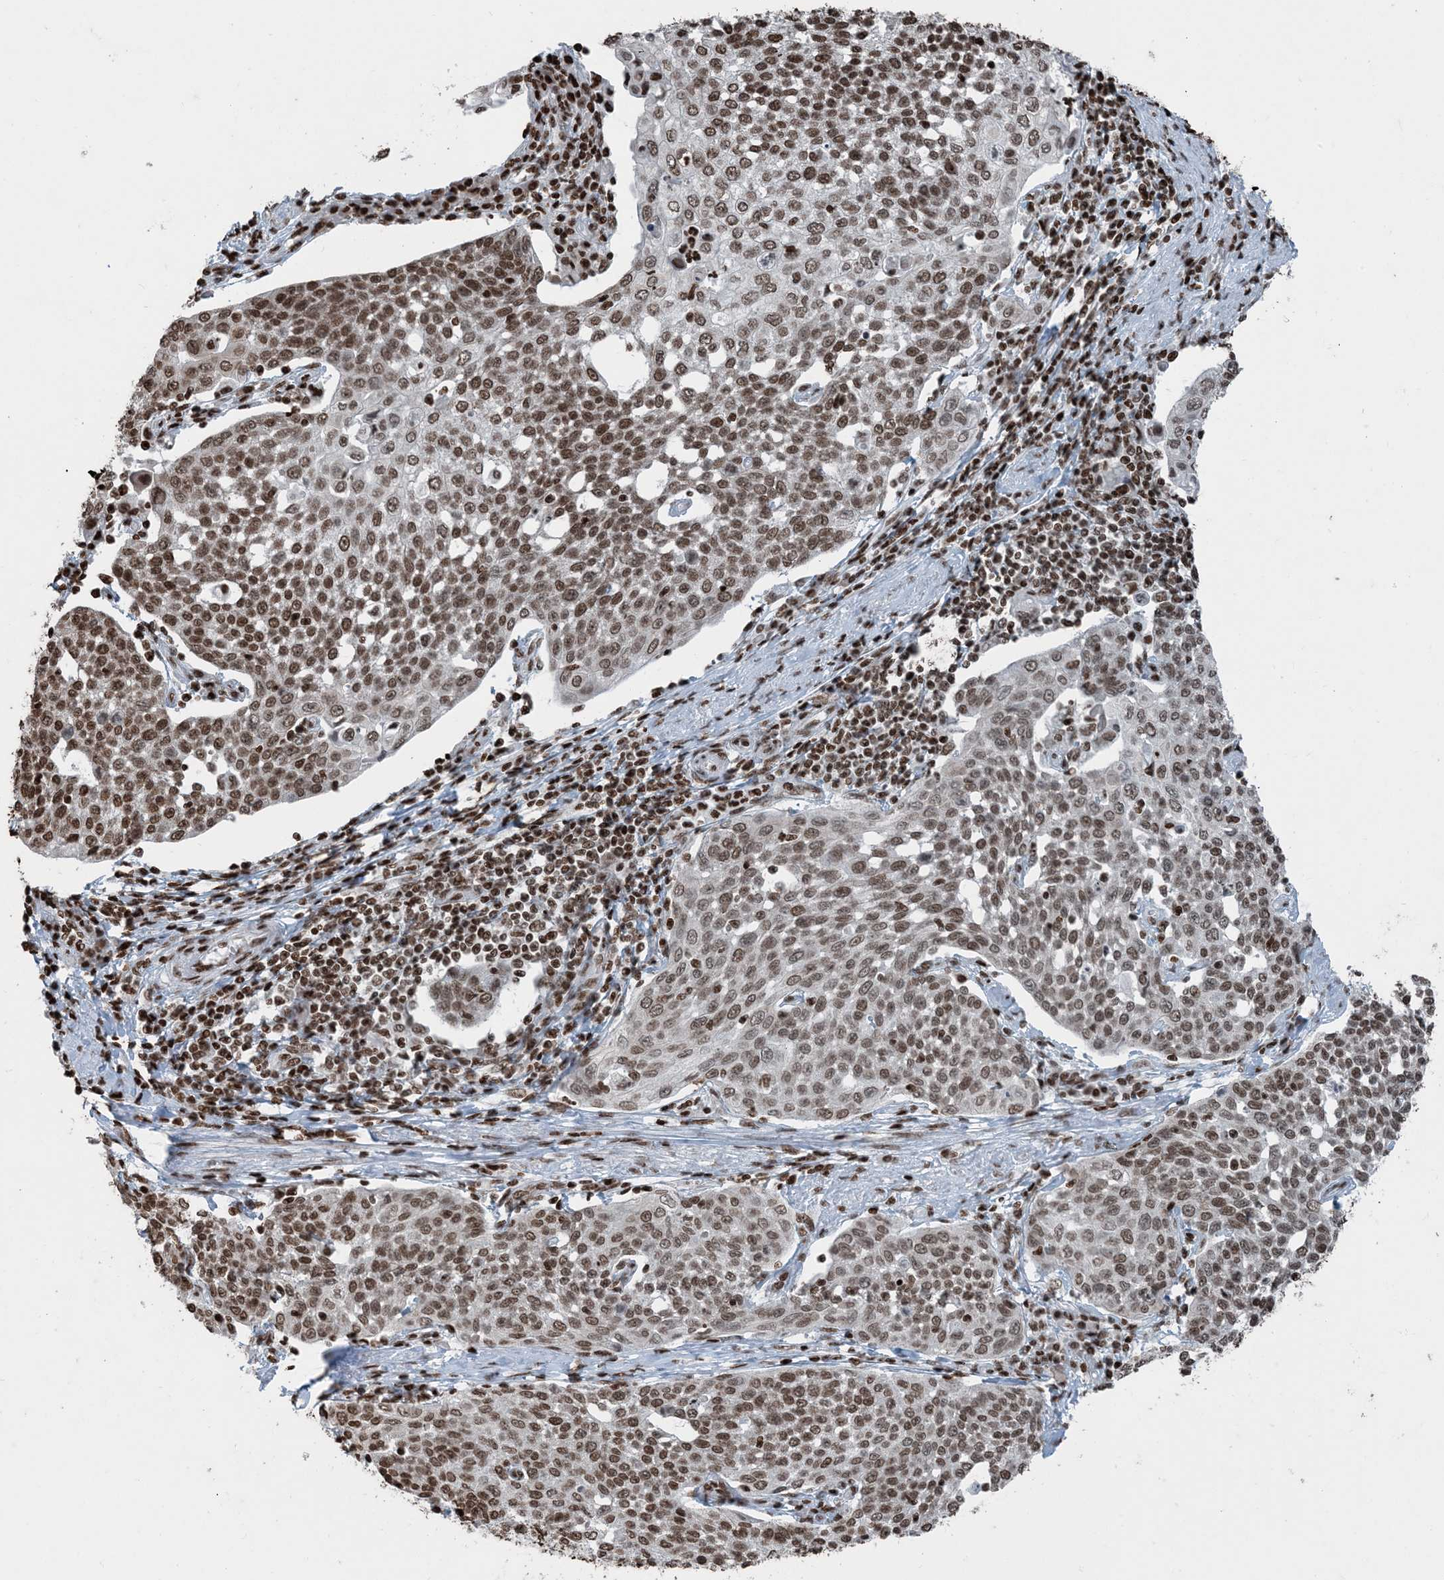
{"staining": {"intensity": "moderate", "quantity": ">75%", "location": "nuclear"}, "tissue": "cervical cancer", "cell_type": "Tumor cells", "image_type": "cancer", "snomed": [{"axis": "morphology", "description": "Squamous cell carcinoma, NOS"}, {"axis": "topography", "description": "Cervix"}], "caption": "The micrograph demonstrates staining of cervical cancer (squamous cell carcinoma), revealing moderate nuclear protein staining (brown color) within tumor cells.", "gene": "H3-3B", "patient": {"sex": "female", "age": 34}}